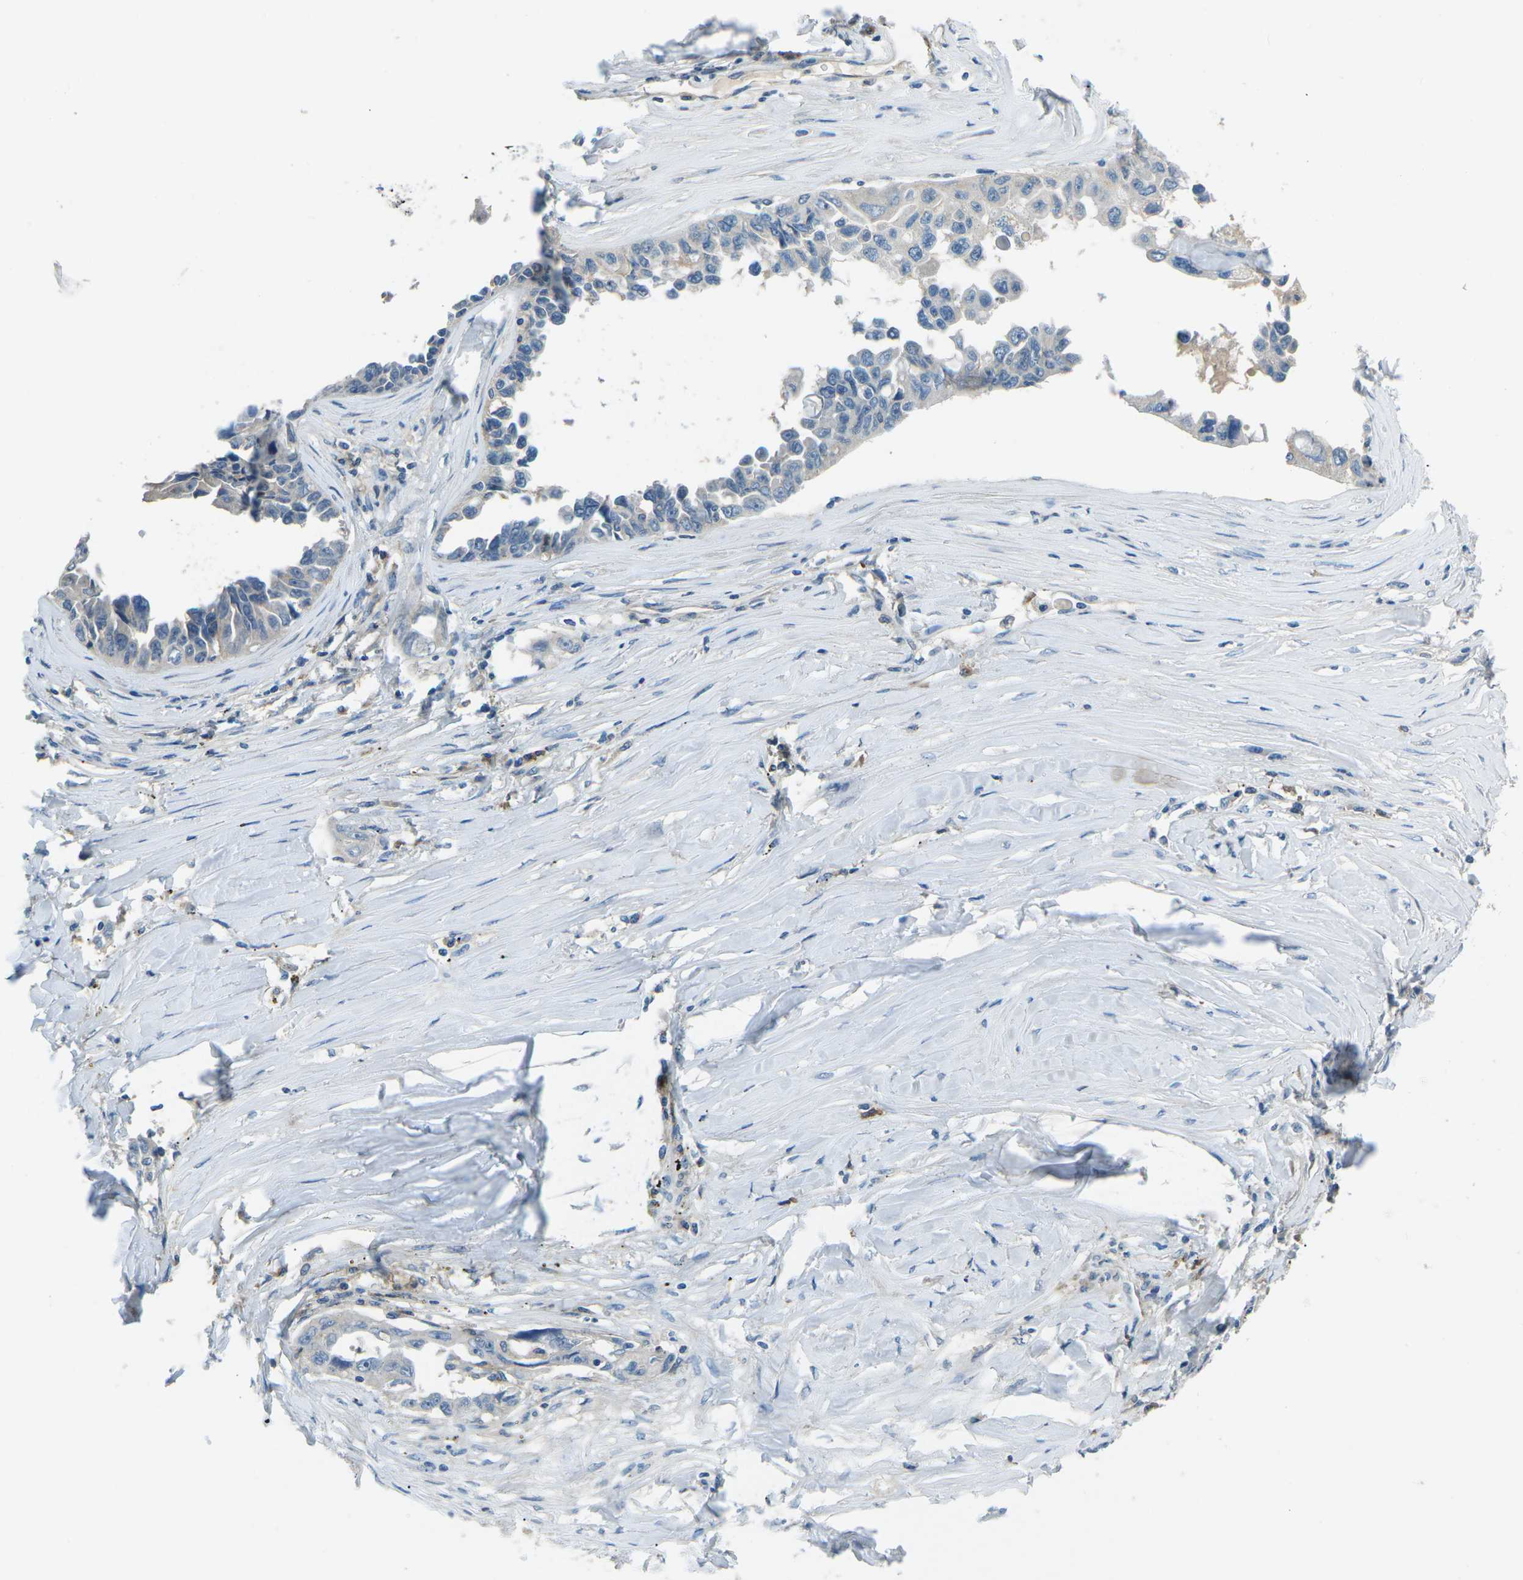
{"staining": {"intensity": "negative", "quantity": "none", "location": "none"}, "tissue": "lung cancer", "cell_type": "Tumor cells", "image_type": "cancer", "snomed": [{"axis": "morphology", "description": "Adenocarcinoma, NOS"}, {"axis": "topography", "description": "Lung"}], "caption": "IHC image of neoplastic tissue: adenocarcinoma (lung) stained with DAB (3,3'-diaminobenzidine) shows no significant protein expression in tumor cells.", "gene": "CD1D", "patient": {"sex": "female", "age": 51}}